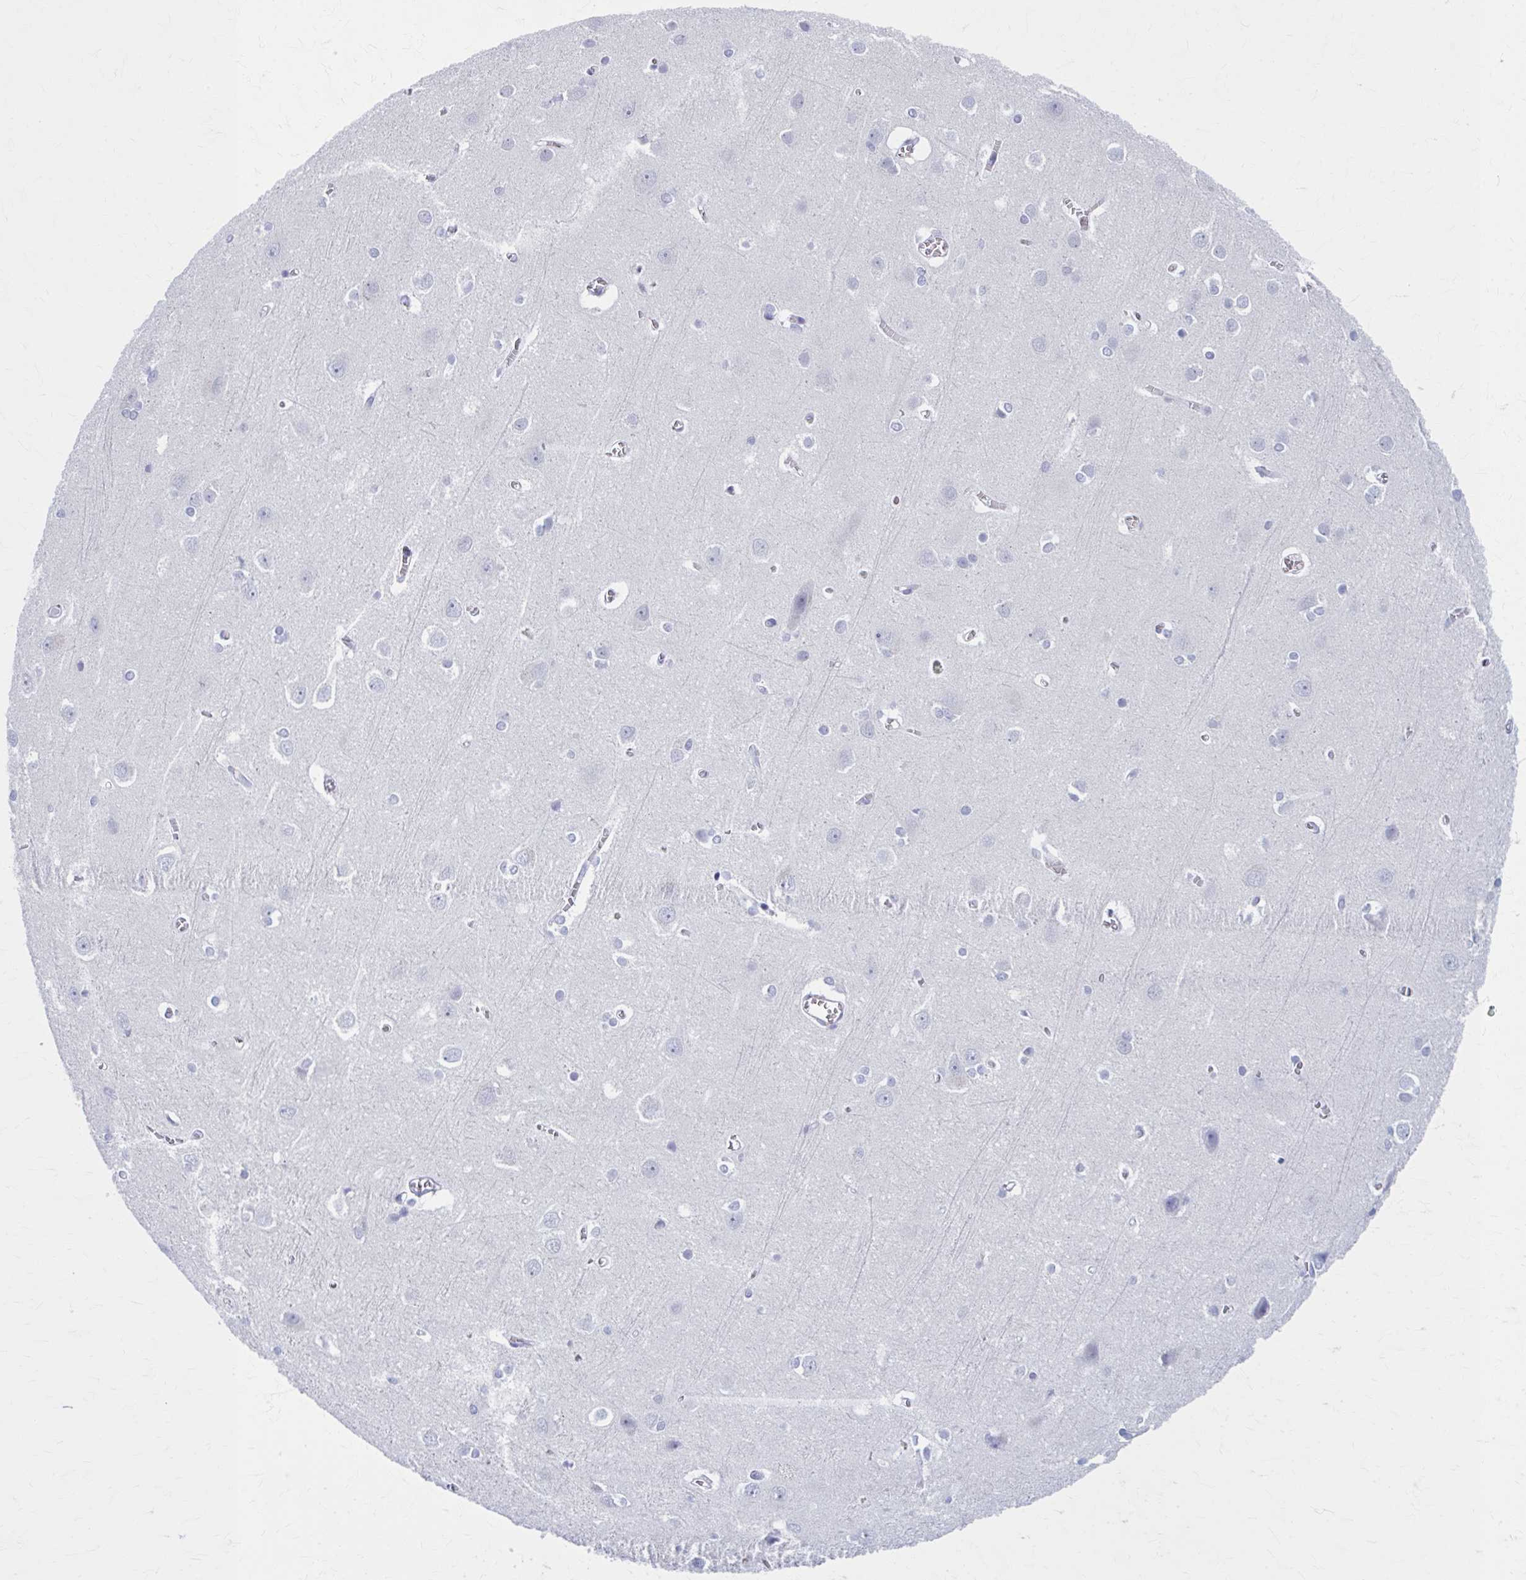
{"staining": {"intensity": "negative", "quantity": "none", "location": "none"}, "tissue": "cerebral cortex", "cell_type": "Endothelial cells", "image_type": "normal", "snomed": [{"axis": "morphology", "description": "Normal tissue, NOS"}, {"axis": "topography", "description": "Cerebral cortex"}], "caption": "This is an immunohistochemistry (IHC) photomicrograph of unremarkable cerebral cortex. There is no staining in endothelial cells.", "gene": "CCDC105", "patient": {"sex": "male", "age": 37}}